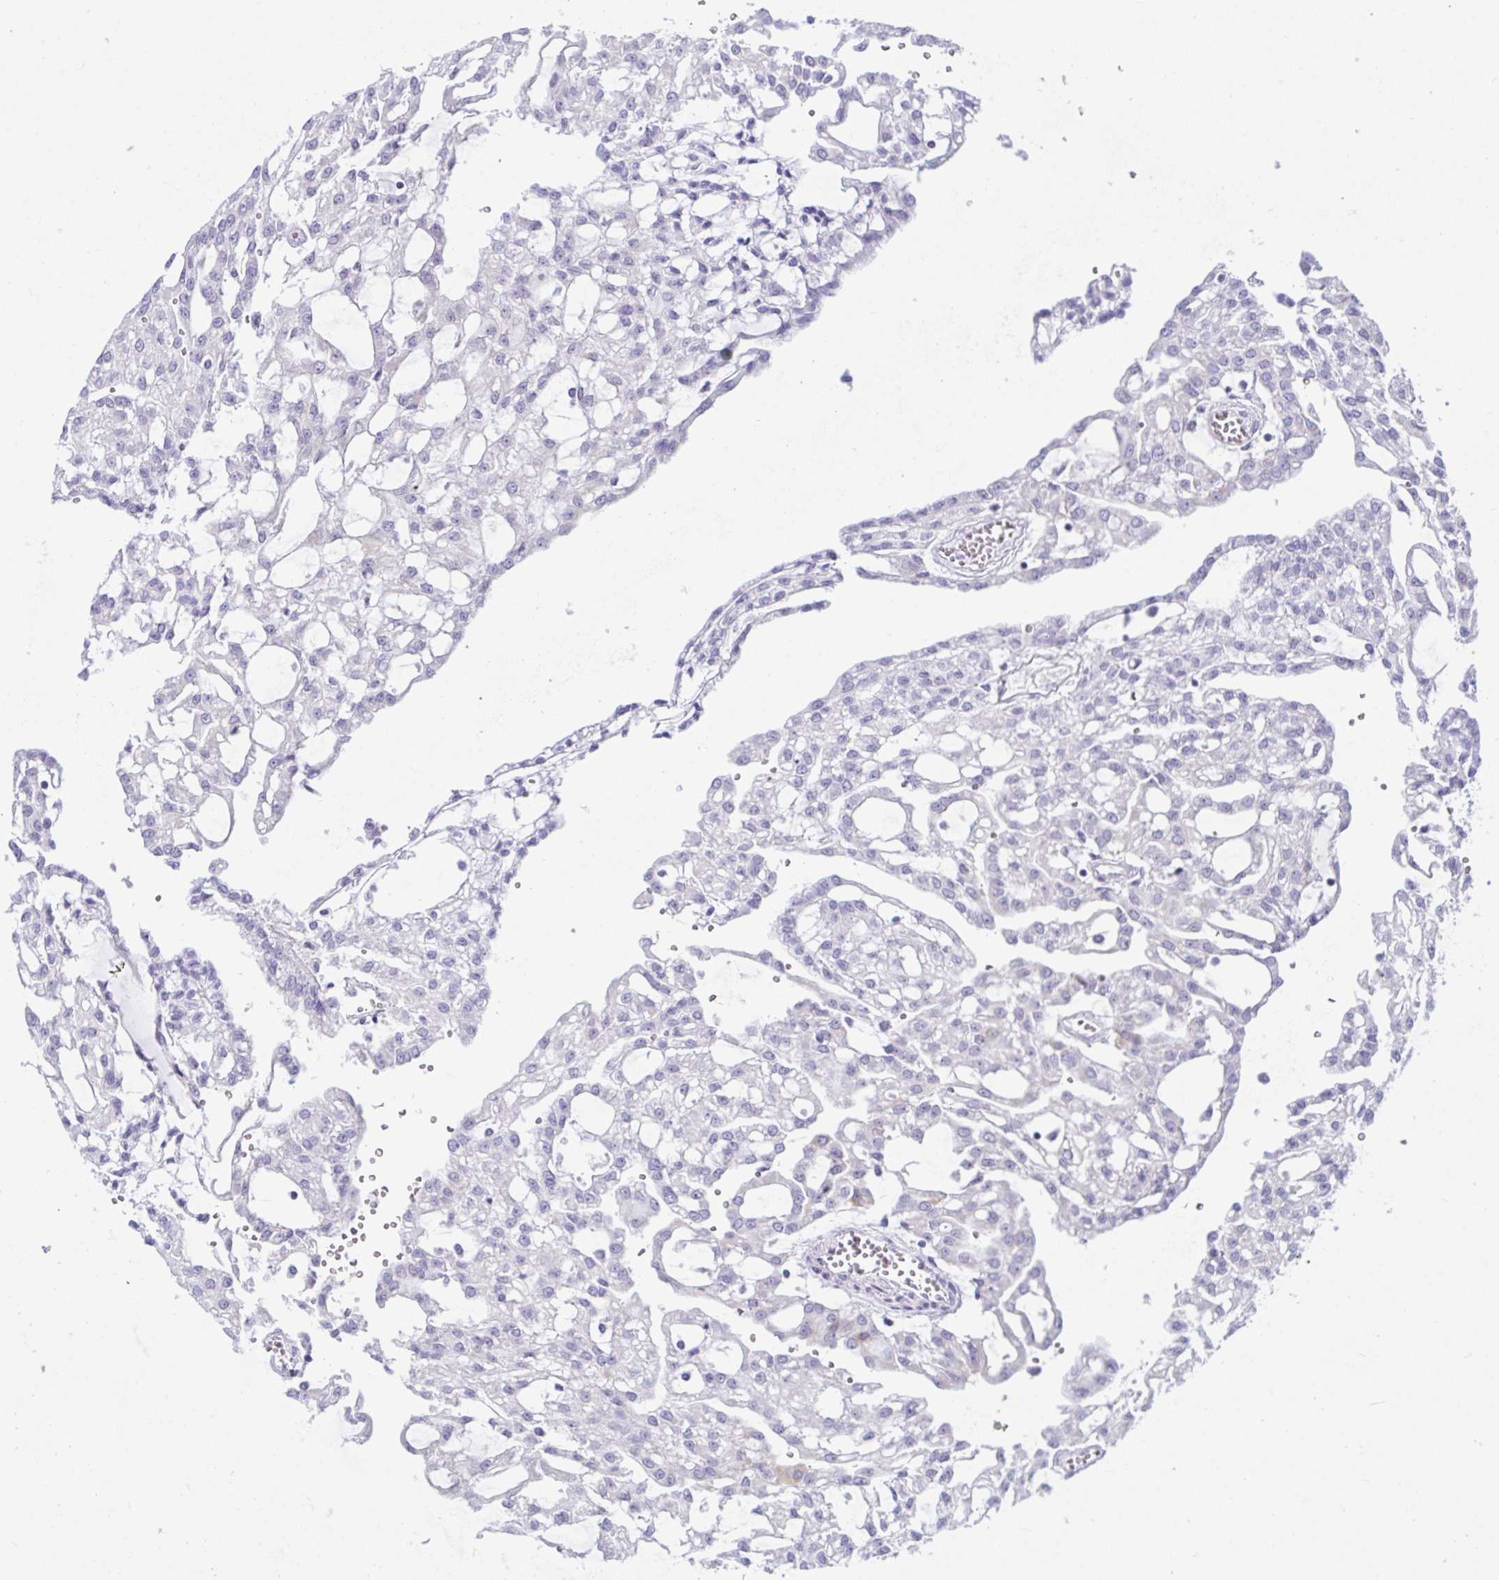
{"staining": {"intensity": "negative", "quantity": "none", "location": "none"}, "tissue": "renal cancer", "cell_type": "Tumor cells", "image_type": "cancer", "snomed": [{"axis": "morphology", "description": "Adenocarcinoma, NOS"}, {"axis": "topography", "description": "Kidney"}], "caption": "High power microscopy photomicrograph of an immunohistochemistry (IHC) image of adenocarcinoma (renal), revealing no significant positivity in tumor cells. Brightfield microscopy of immunohistochemistry (IHC) stained with DAB (brown) and hematoxylin (blue), captured at high magnification.", "gene": "BBS1", "patient": {"sex": "male", "age": 63}}